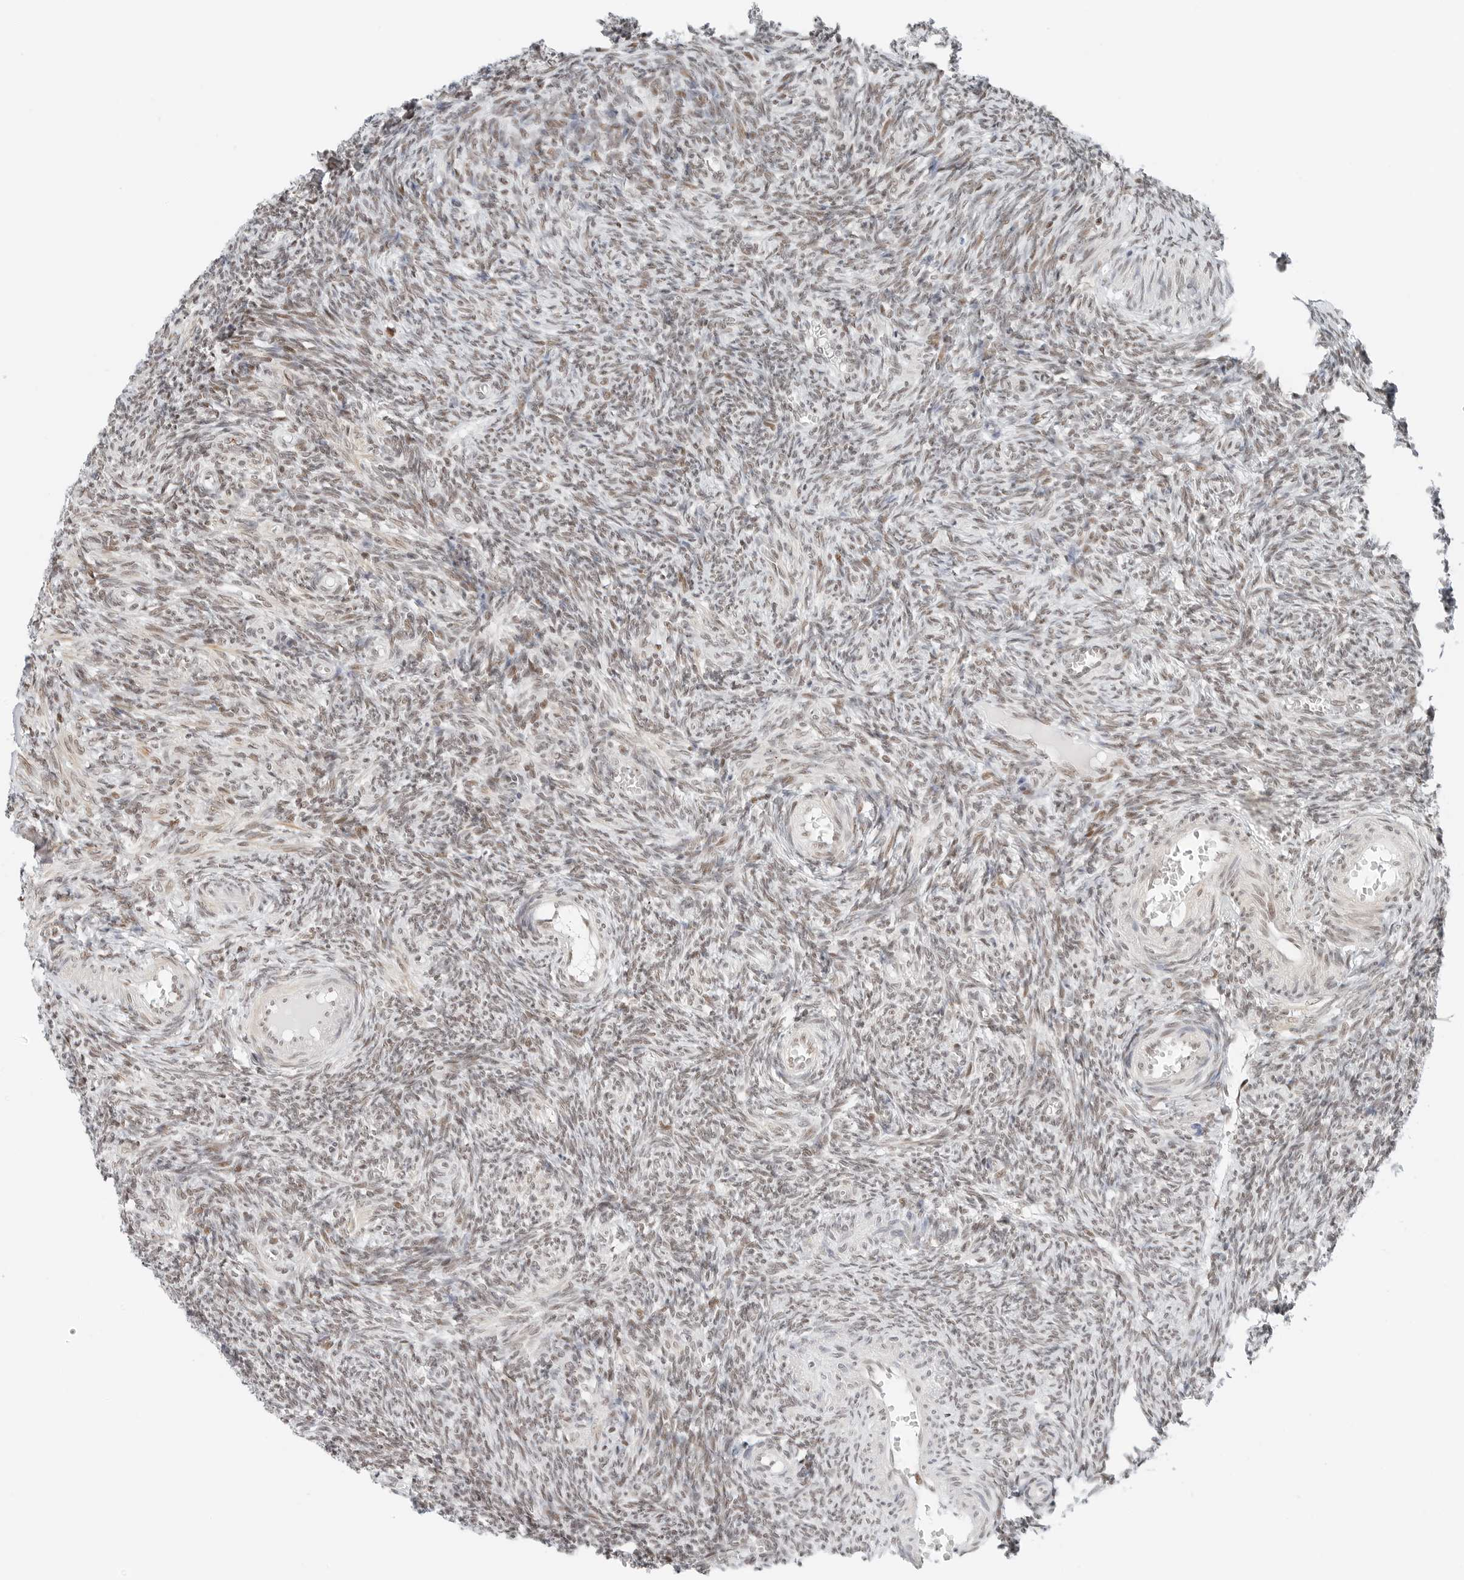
{"staining": {"intensity": "moderate", "quantity": "25%-75%", "location": "nuclear"}, "tissue": "ovary", "cell_type": "Ovarian stroma cells", "image_type": "normal", "snomed": [{"axis": "morphology", "description": "Normal tissue, NOS"}, {"axis": "topography", "description": "Ovary"}], "caption": "Normal ovary shows moderate nuclear expression in about 25%-75% of ovarian stroma cells.", "gene": "CRTC2", "patient": {"sex": "female", "age": 27}}